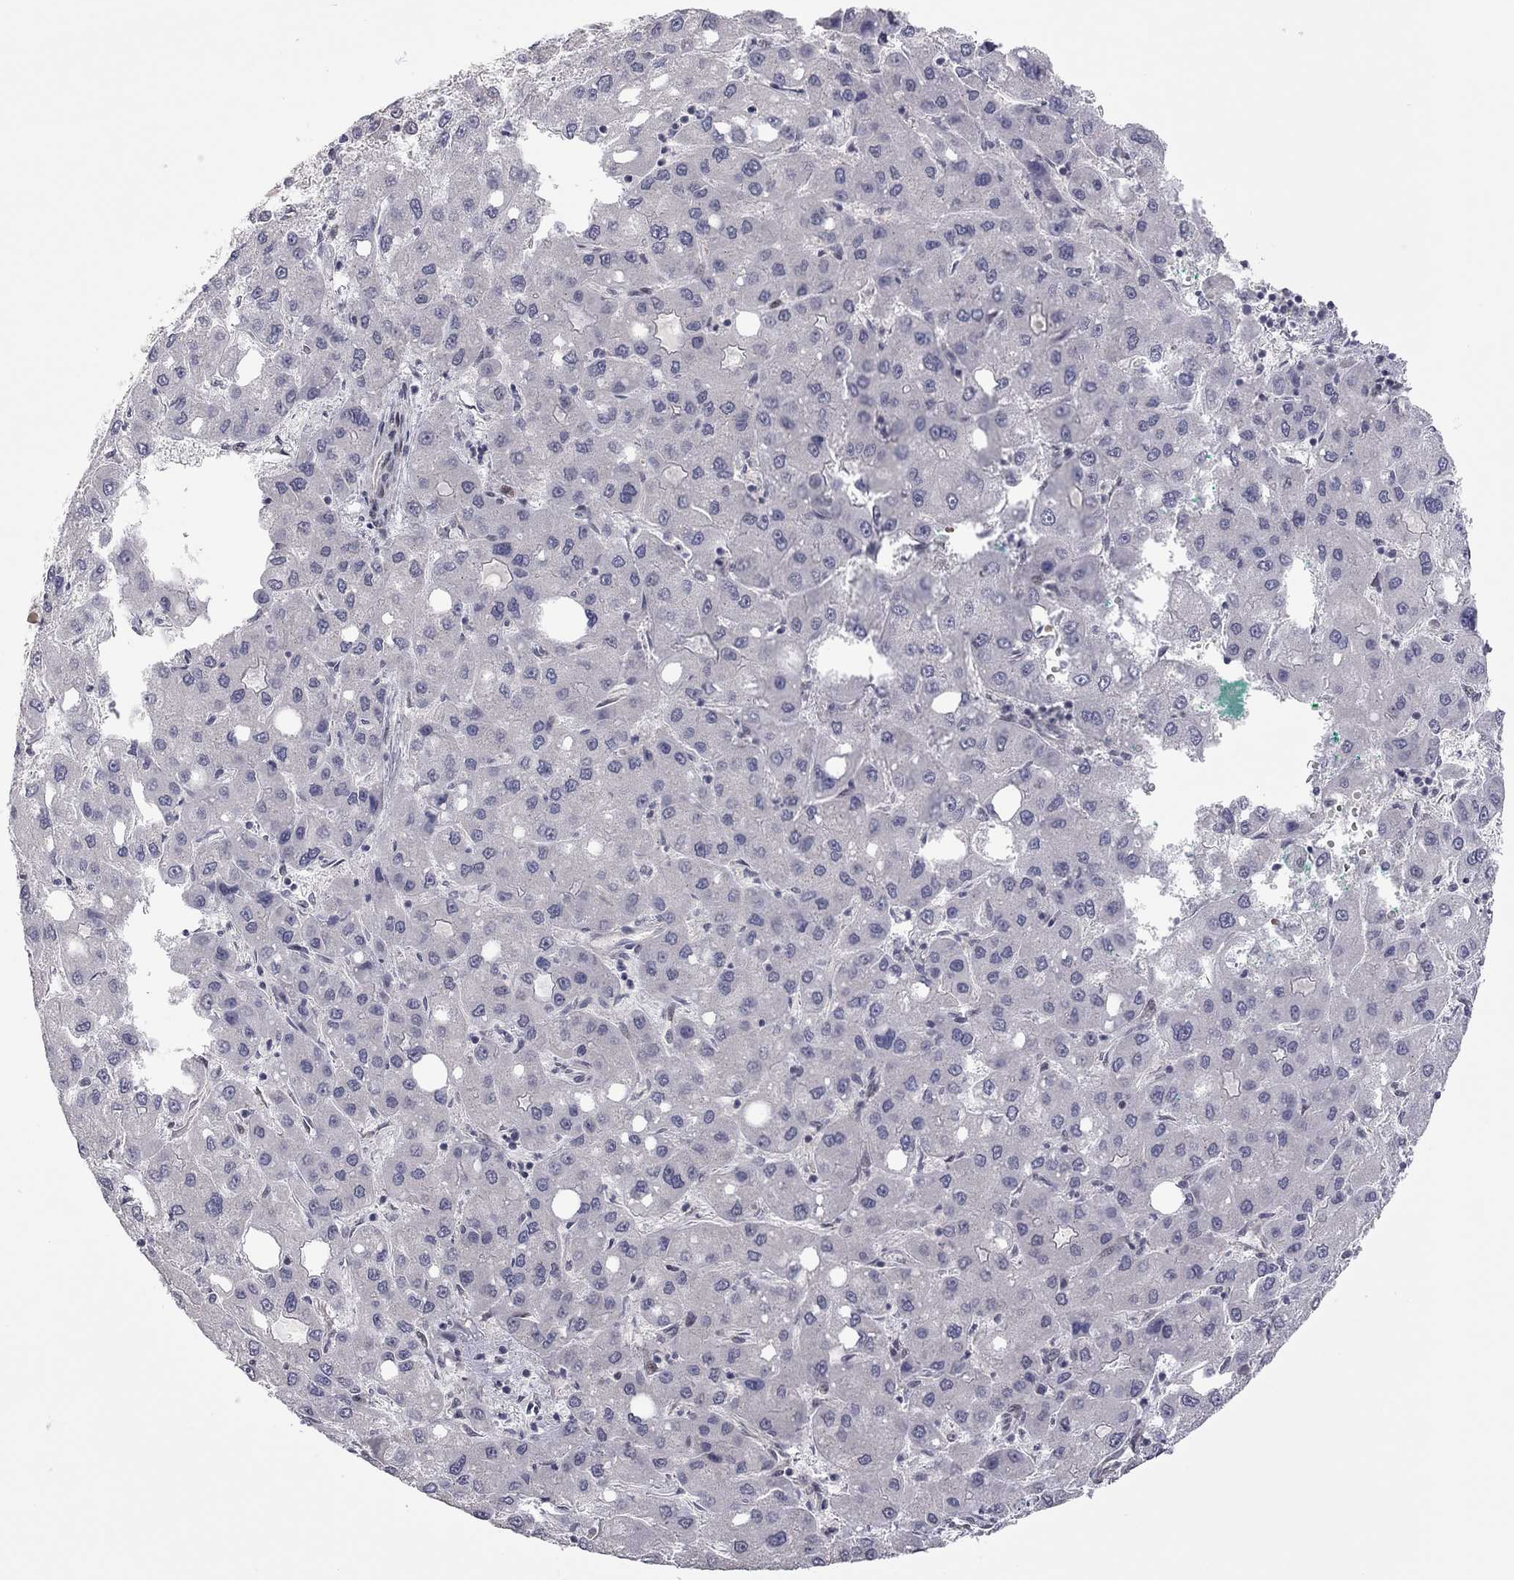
{"staining": {"intensity": "negative", "quantity": "none", "location": "none"}, "tissue": "liver cancer", "cell_type": "Tumor cells", "image_type": "cancer", "snomed": [{"axis": "morphology", "description": "Carcinoma, Hepatocellular, NOS"}, {"axis": "topography", "description": "Liver"}], "caption": "Immunohistochemistry histopathology image of liver hepatocellular carcinoma stained for a protein (brown), which displays no positivity in tumor cells.", "gene": "MC3R", "patient": {"sex": "male", "age": 73}}